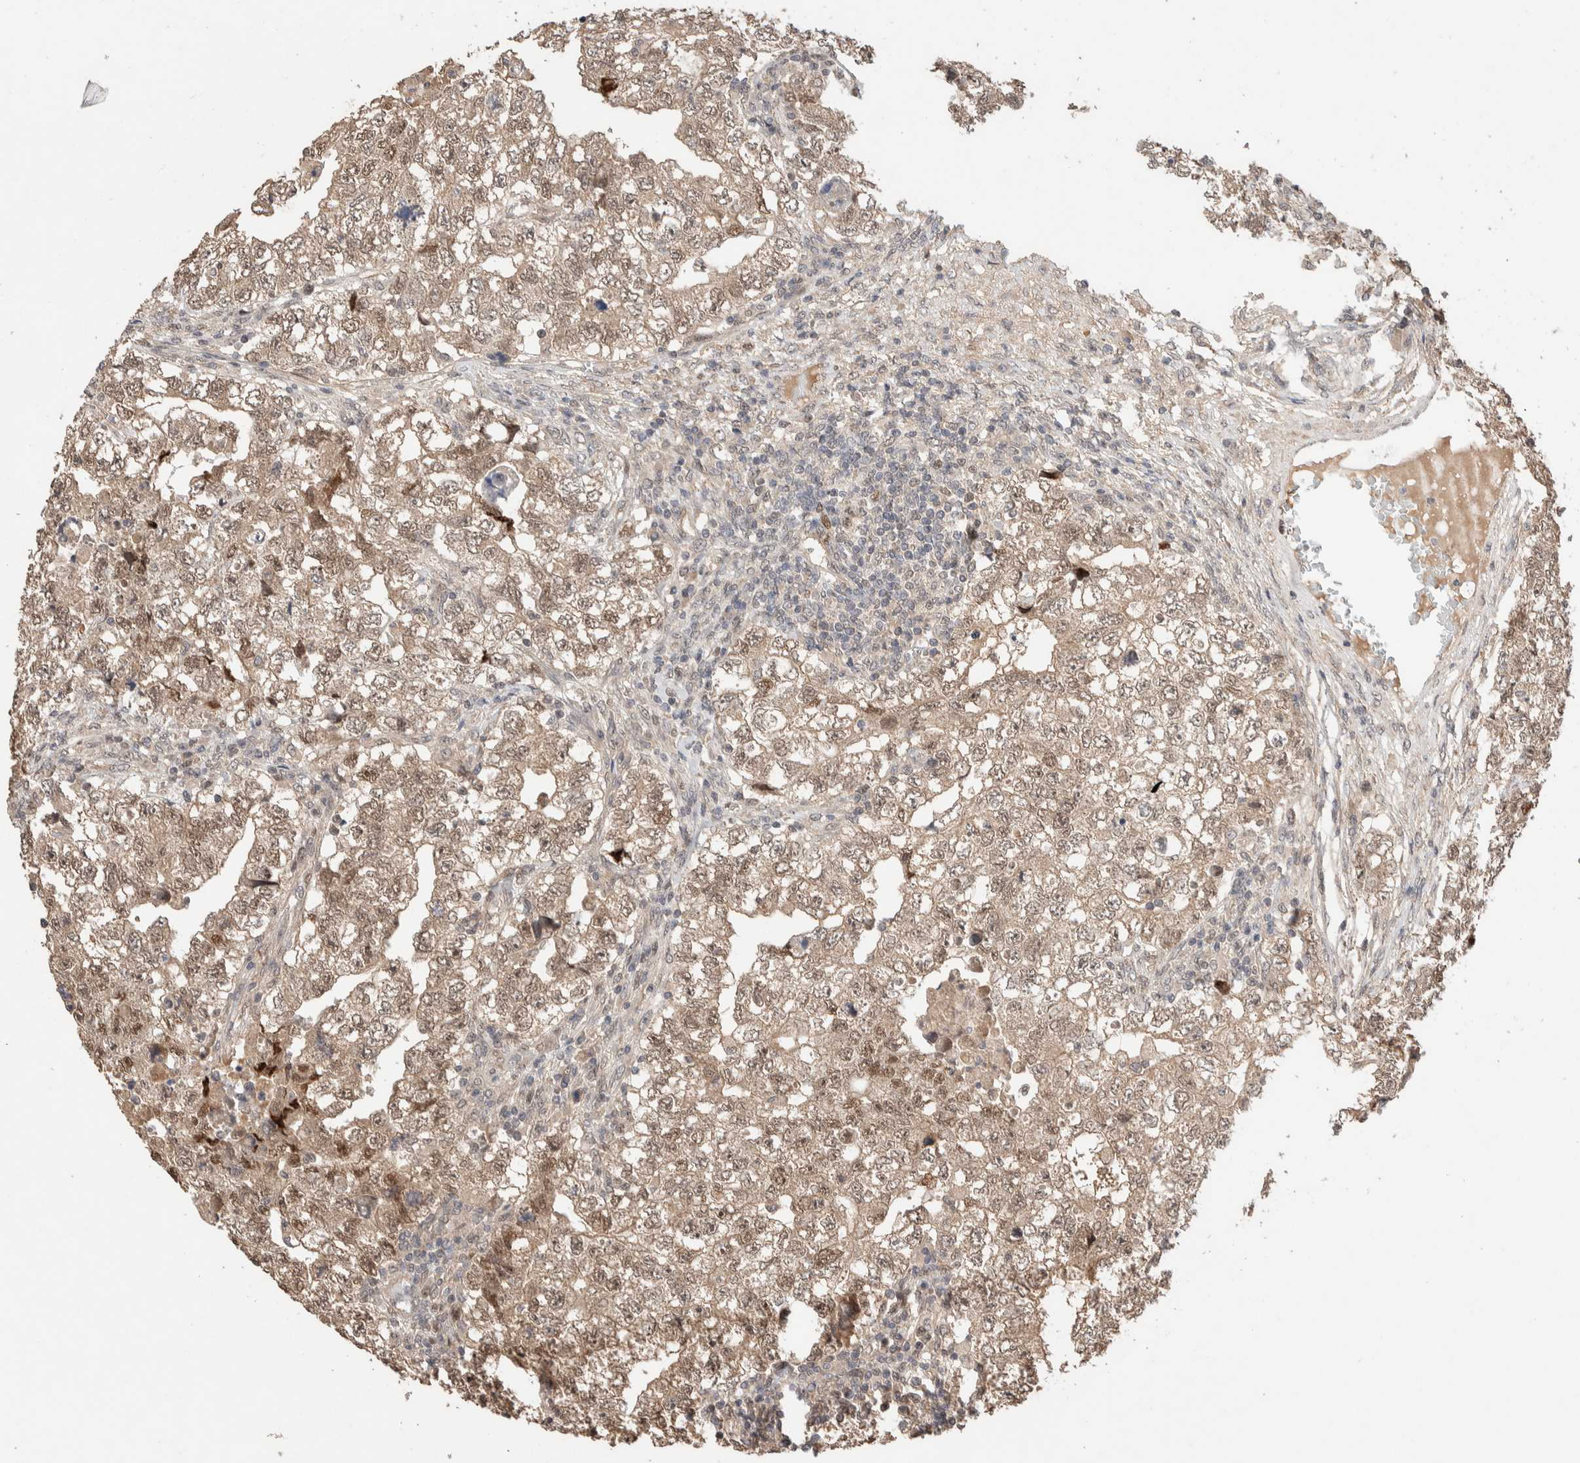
{"staining": {"intensity": "moderate", "quantity": ">75%", "location": "cytoplasmic/membranous,nuclear"}, "tissue": "testis cancer", "cell_type": "Tumor cells", "image_type": "cancer", "snomed": [{"axis": "morphology", "description": "Carcinoma, Embryonal, NOS"}, {"axis": "topography", "description": "Testis"}], "caption": "An immunohistochemistry (IHC) micrograph of neoplastic tissue is shown. Protein staining in brown labels moderate cytoplasmic/membranous and nuclear positivity in testis cancer (embryonal carcinoma) within tumor cells. The staining is performed using DAB (3,3'-diaminobenzidine) brown chromogen to label protein expression. The nuclei are counter-stained blue using hematoxylin.", "gene": "PRDM15", "patient": {"sex": "male", "age": 36}}